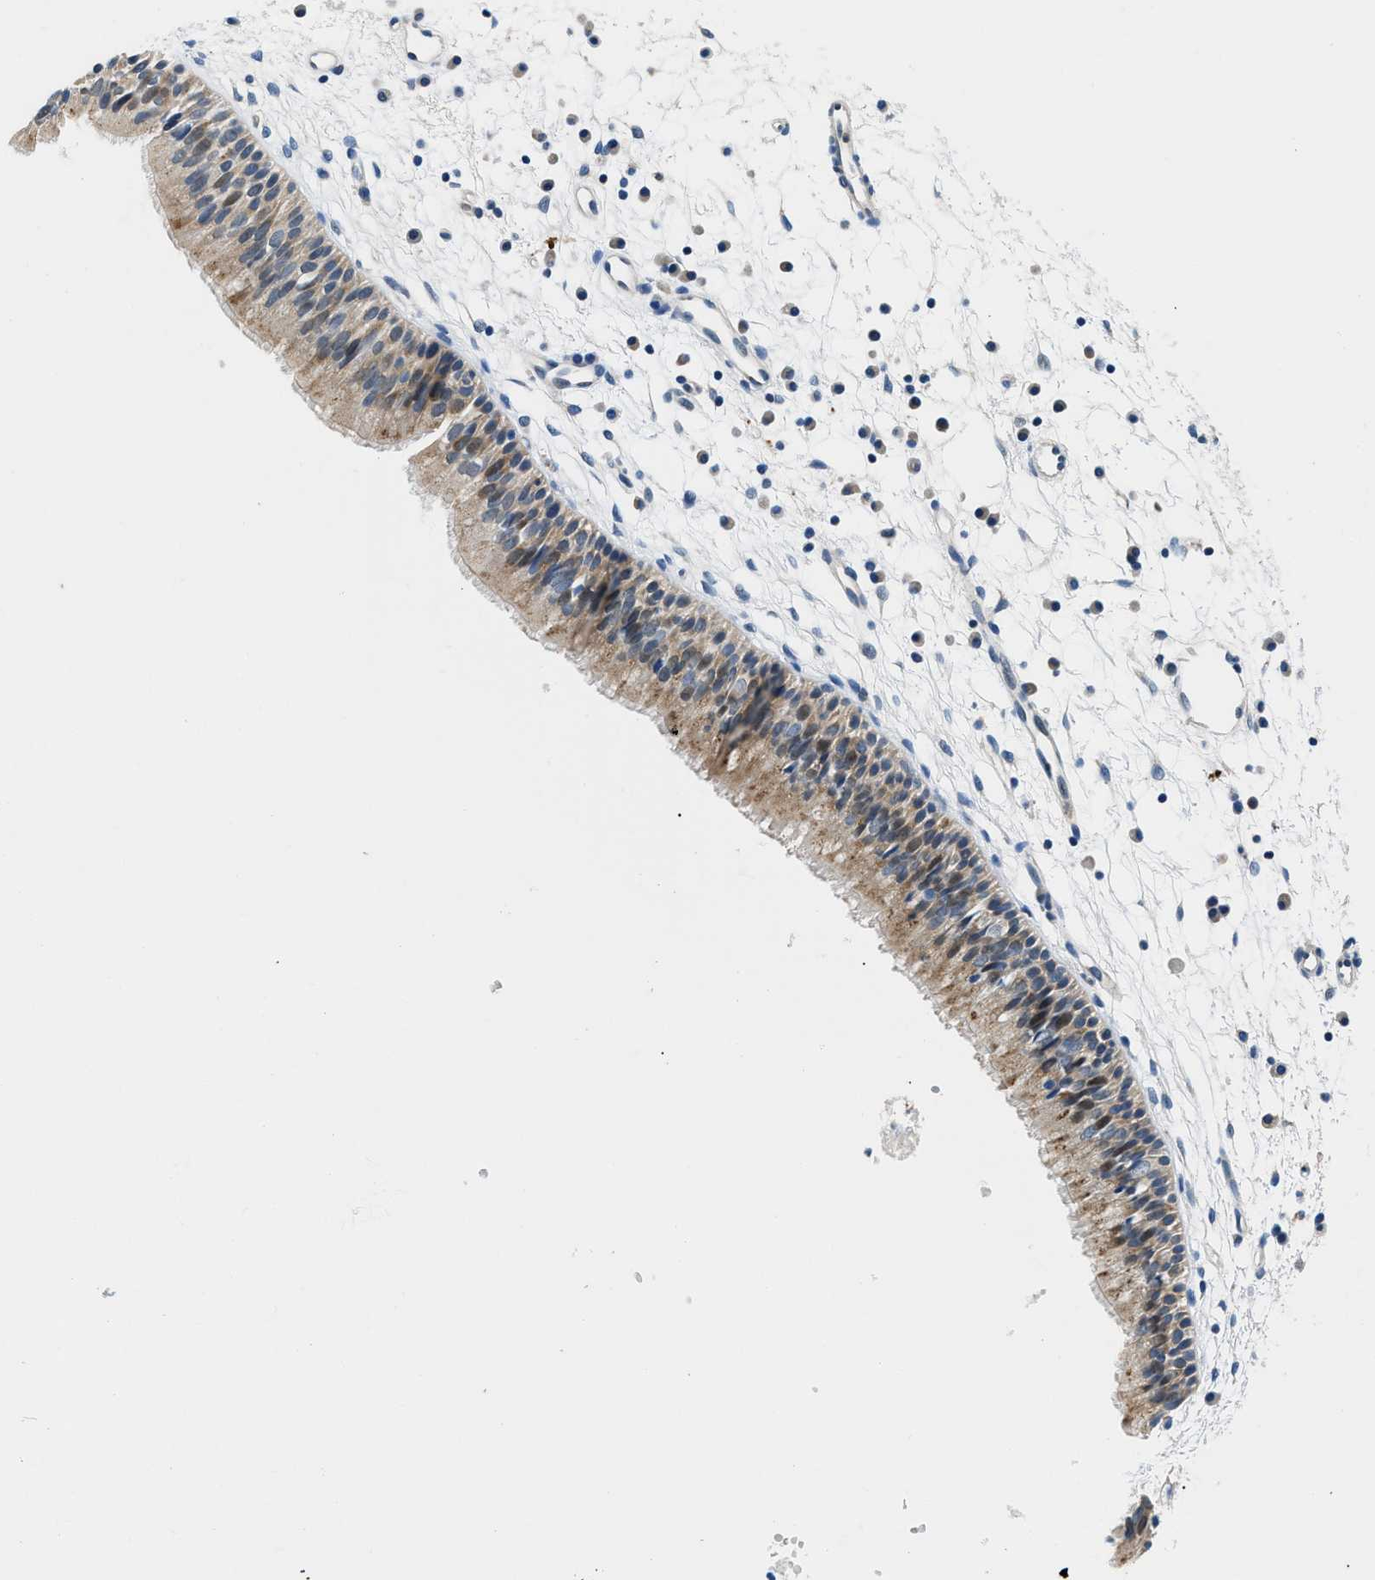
{"staining": {"intensity": "moderate", "quantity": ">75%", "location": "cytoplasmic/membranous"}, "tissue": "nasopharynx", "cell_type": "Respiratory epithelial cells", "image_type": "normal", "snomed": [{"axis": "morphology", "description": "Normal tissue, NOS"}, {"axis": "topography", "description": "Nasopharynx"}], "caption": "Normal nasopharynx shows moderate cytoplasmic/membranous staining in approximately >75% of respiratory epithelial cells, visualized by immunohistochemistry. Nuclei are stained in blue.", "gene": "ADGRE3", "patient": {"sex": "male", "age": 21}}